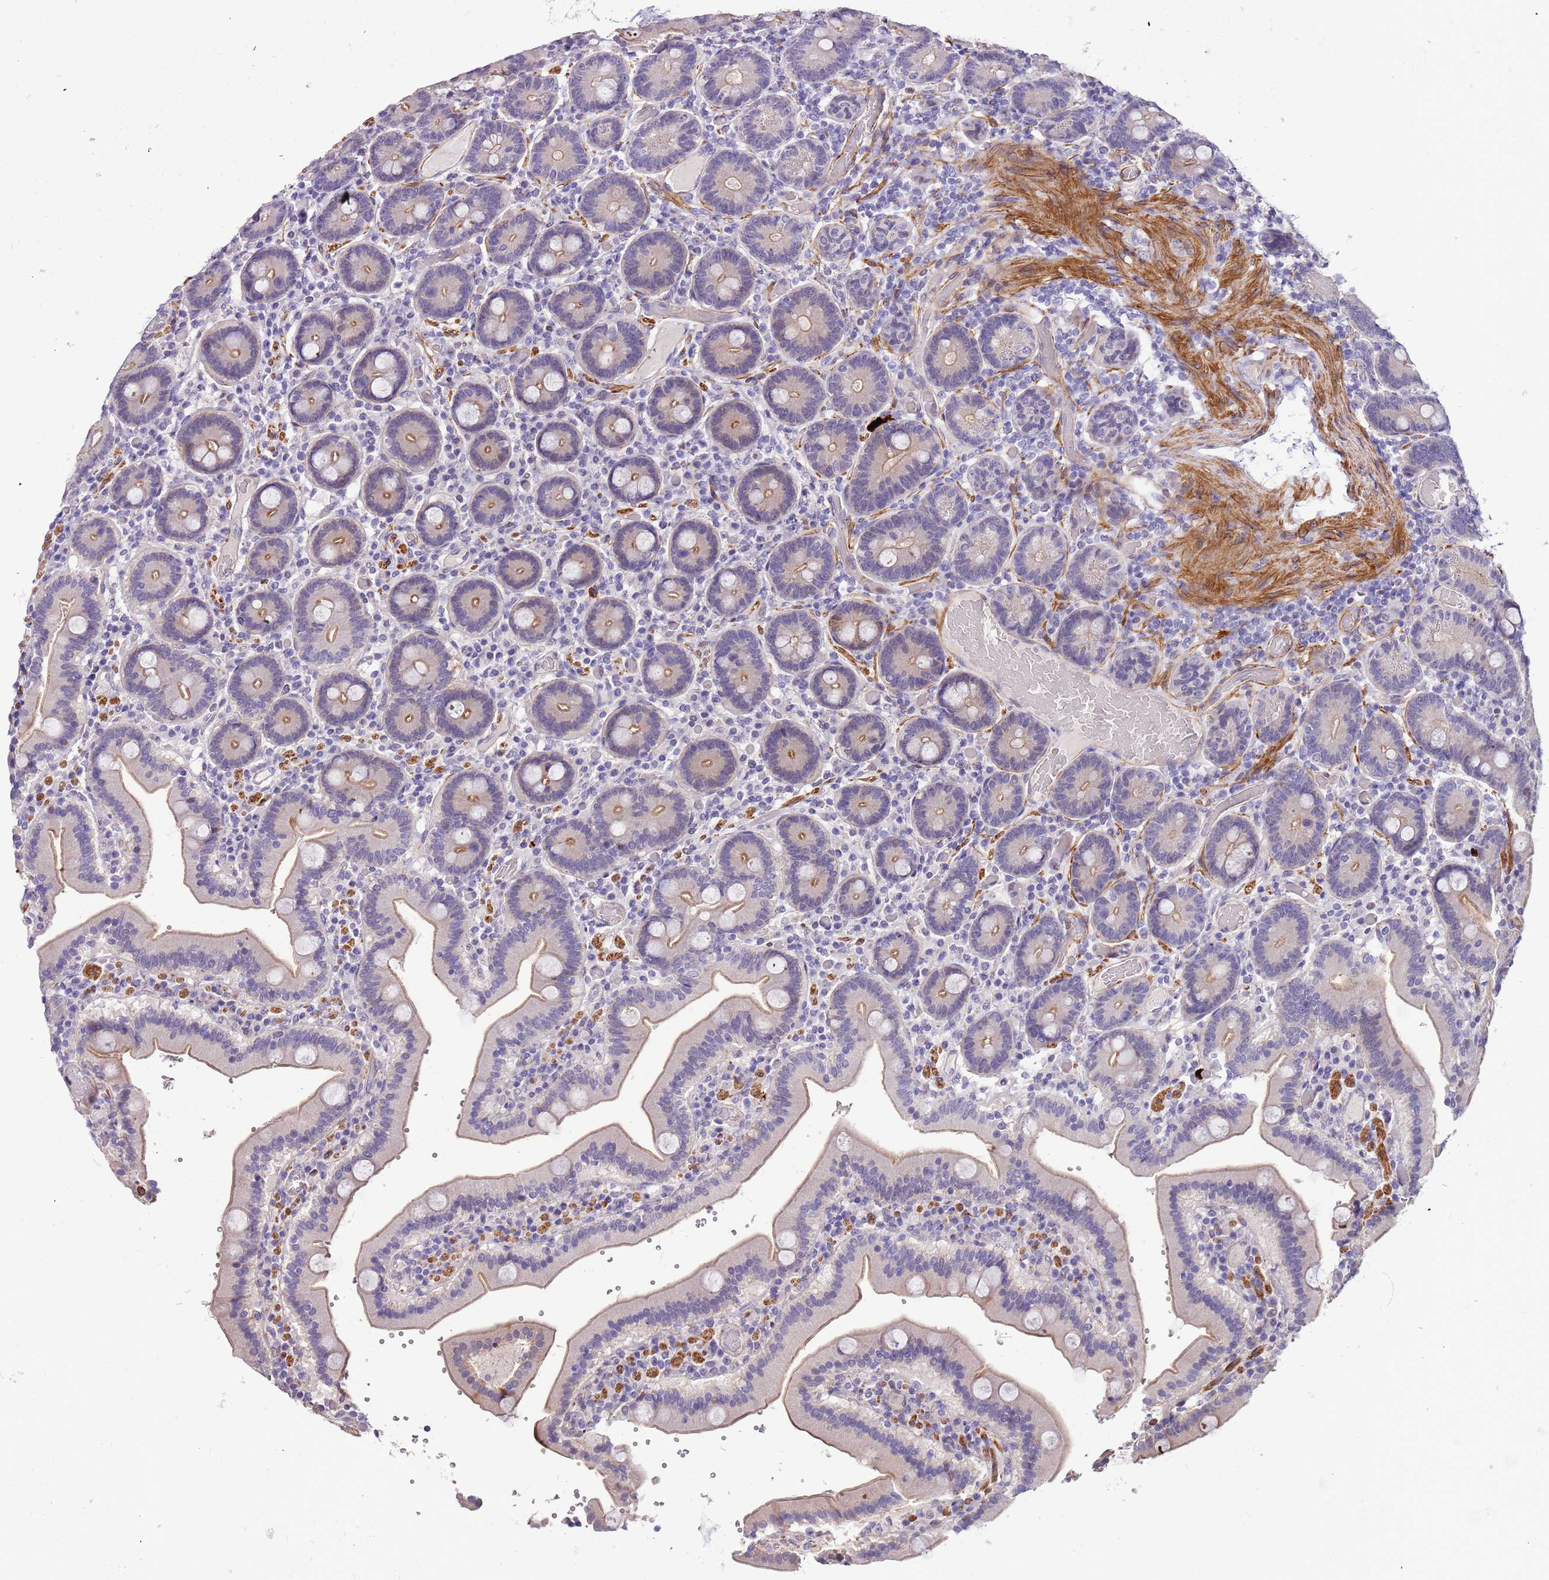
{"staining": {"intensity": "moderate", "quantity": "25%-75%", "location": "cytoplasmic/membranous"}, "tissue": "duodenum", "cell_type": "Glandular cells", "image_type": "normal", "snomed": [{"axis": "morphology", "description": "Normal tissue, NOS"}, {"axis": "topography", "description": "Duodenum"}], "caption": "Human duodenum stained for a protein (brown) shows moderate cytoplasmic/membranous positive positivity in approximately 25%-75% of glandular cells.", "gene": "PLEKHH1", "patient": {"sex": "female", "age": 62}}